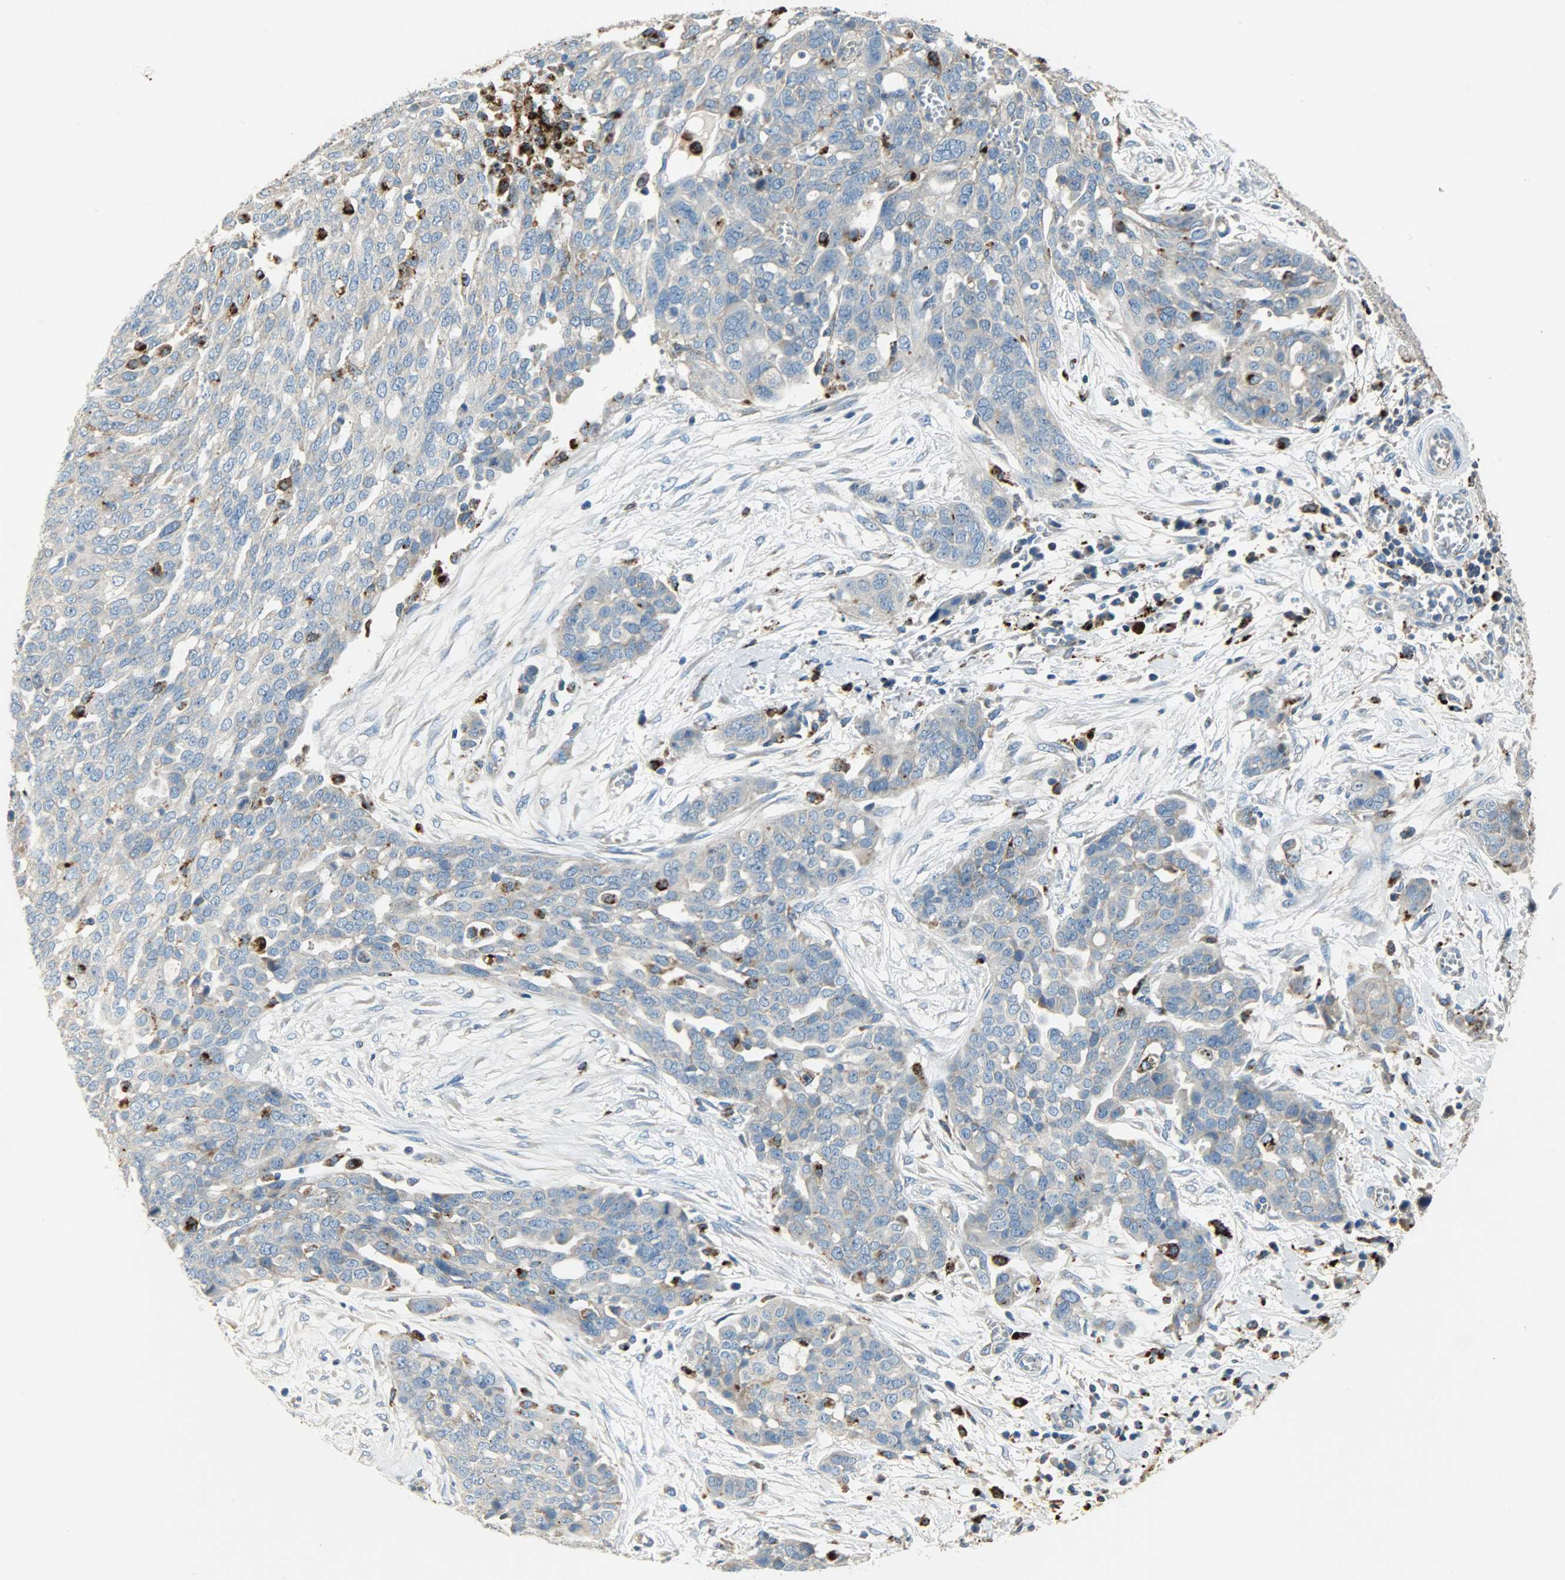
{"staining": {"intensity": "weak", "quantity": "<25%", "location": "cytoplasmic/membranous"}, "tissue": "ovarian cancer", "cell_type": "Tumor cells", "image_type": "cancer", "snomed": [{"axis": "morphology", "description": "Cystadenocarcinoma, serous, NOS"}, {"axis": "topography", "description": "Soft tissue"}, {"axis": "topography", "description": "Ovary"}], "caption": "This is a micrograph of IHC staining of ovarian cancer, which shows no staining in tumor cells.", "gene": "ASAH1", "patient": {"sex": "female", "age": 57}}